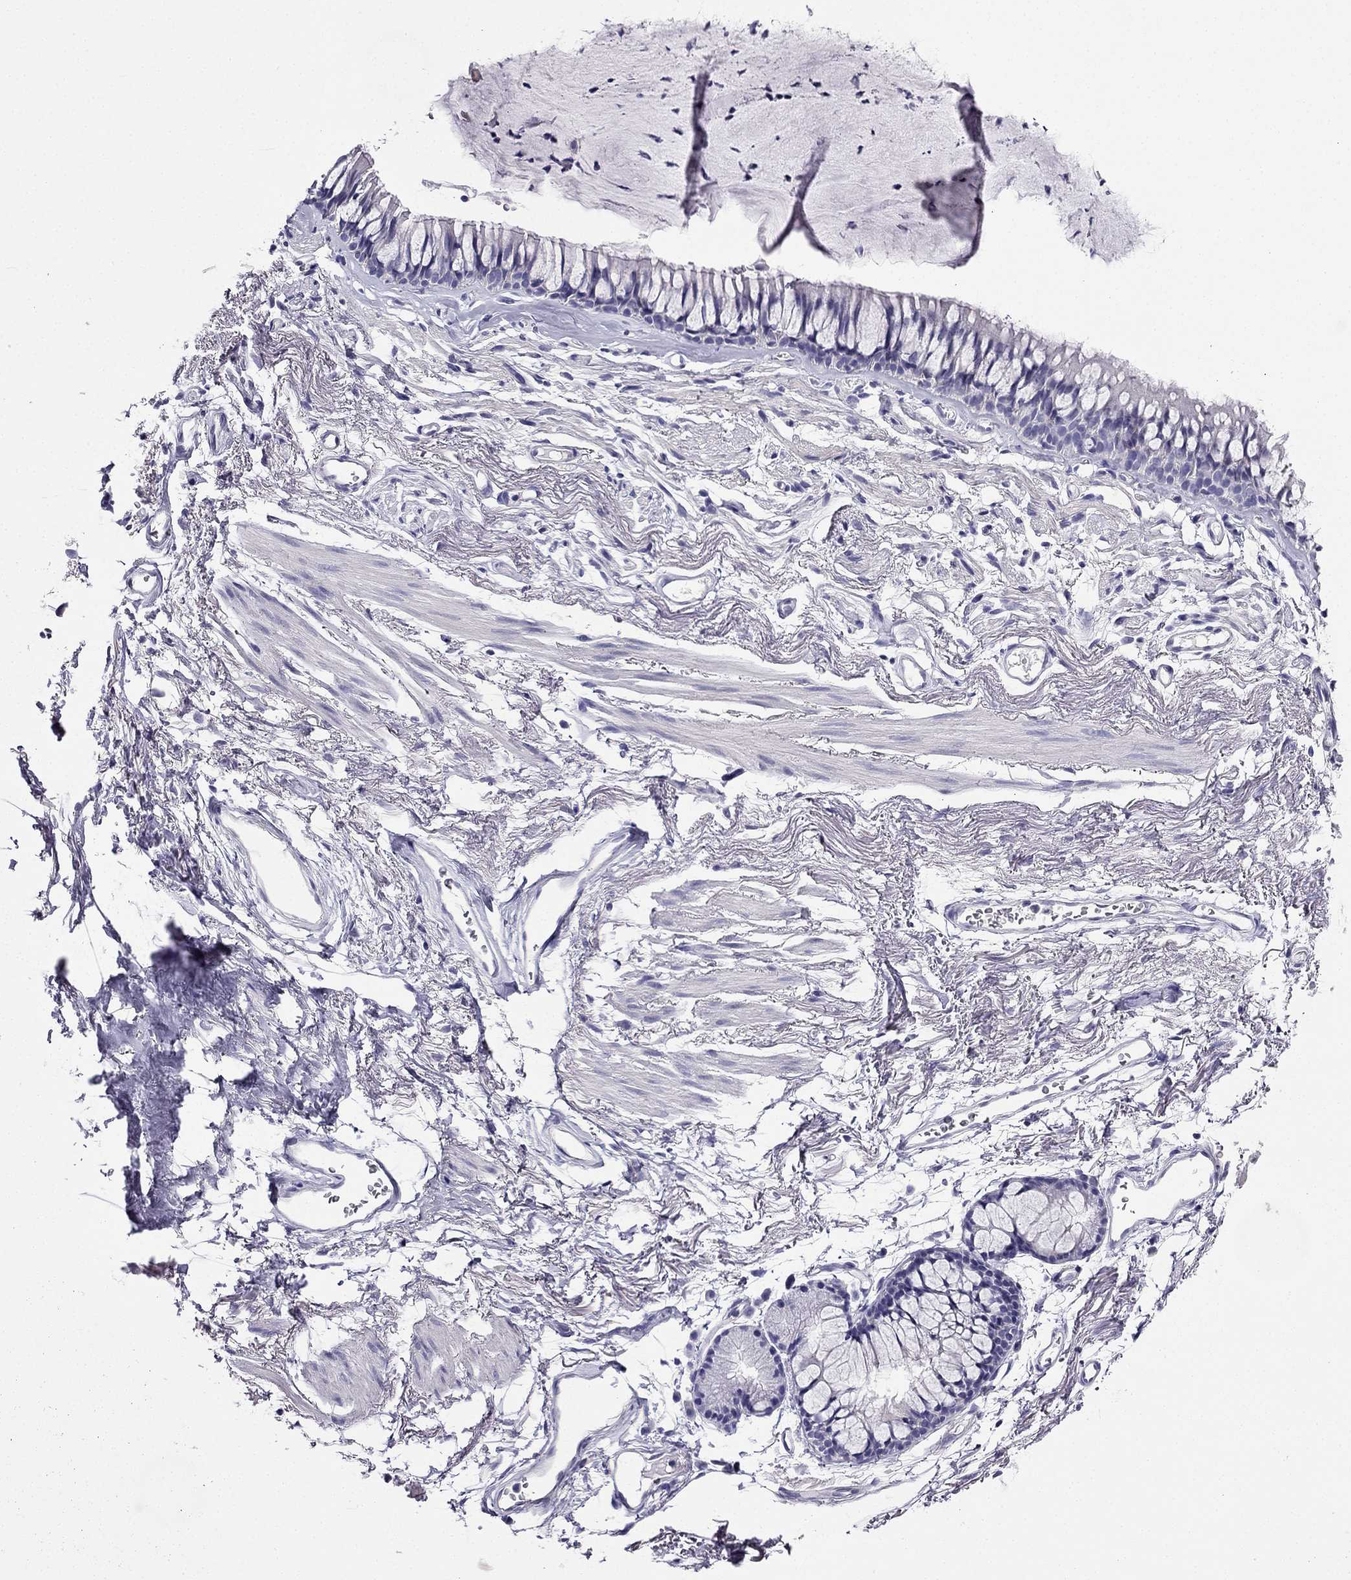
{"staining": {"intensity": "negative", "quantity": "none", "location": "none"}, "tissue": "adipose tissue", "cell_type": "Adipocytes", "image_type": "normal", "snomed": [{"axis": "morphology", "description": "Normal tissue, NOS"}, {"axis": "topography", "description": "Cartilage tissue"}, {"axis": "topography", "description": "Bronchus"}], "caption": "High power microscopy histopathology image of an immunohistochemistry image of unremarkable adipose tissue, revealing no significant positivity in adipocytes. (Stains: DAB immunohistochemistry with hematoxylin counter stain, Microscopy: brightfield microscopy at high magnification).", "gene": "KCNJ10", "patient": {"sex": "female", "age": 79}}